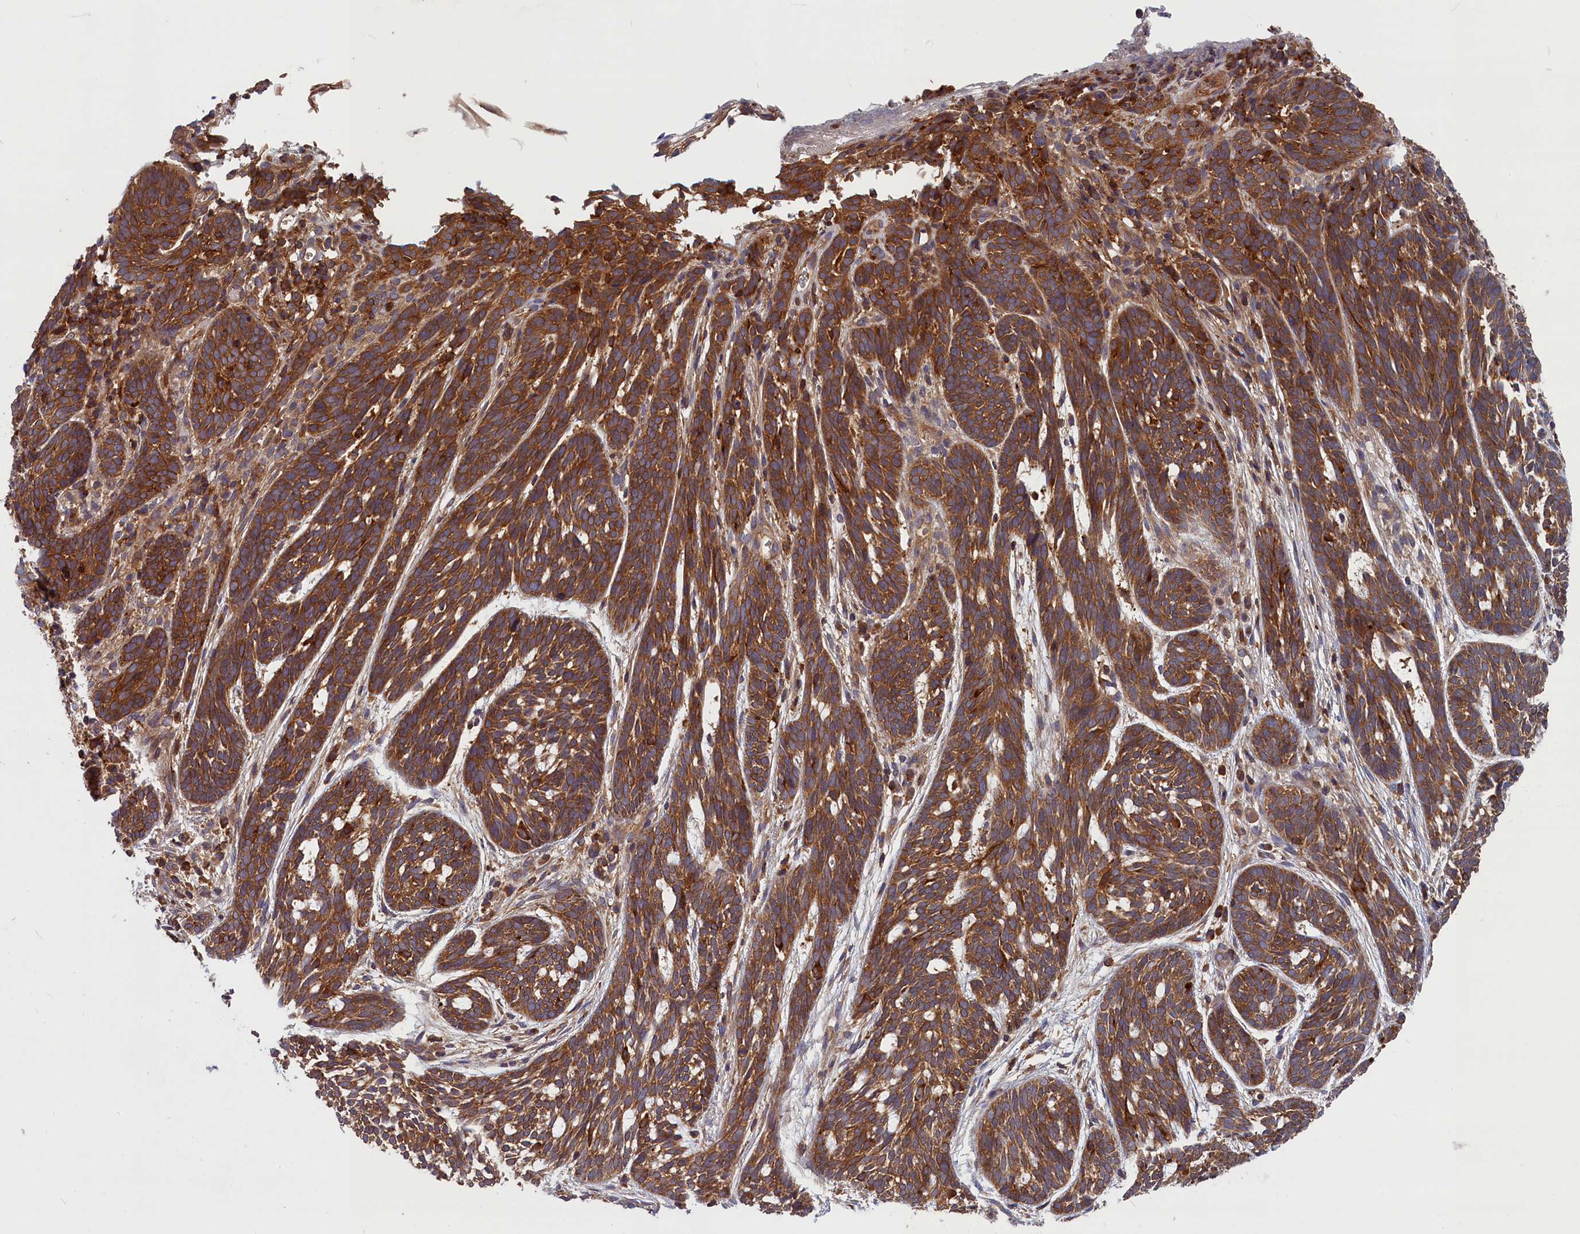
{"staining": {"intensity": "strong", "quantity": ">75%", "location": "cytoplasmic/membranous"}, "tissue": "skin cancer", "cell_type": "Tumor cells", "image_type": "cancer", "snomed": [{"axis": "morphology", "description": "Basal cell carcinoma"}, {"axis": "topography", "description": "Skin"}], "caption": "Skin cancer was stained to show a protein in brown. There is high levels of strong cytoplasmic/membranous expression in about >75% of tumor cells. The protein is stained brown, and the nuclei are stained in blue (DAB (3,3'-diaminobenzidine) IHC with brightfield microscopy, high magnification).", "gene": "MYO9B", "patient": {"sex": "male", "age": 71}}